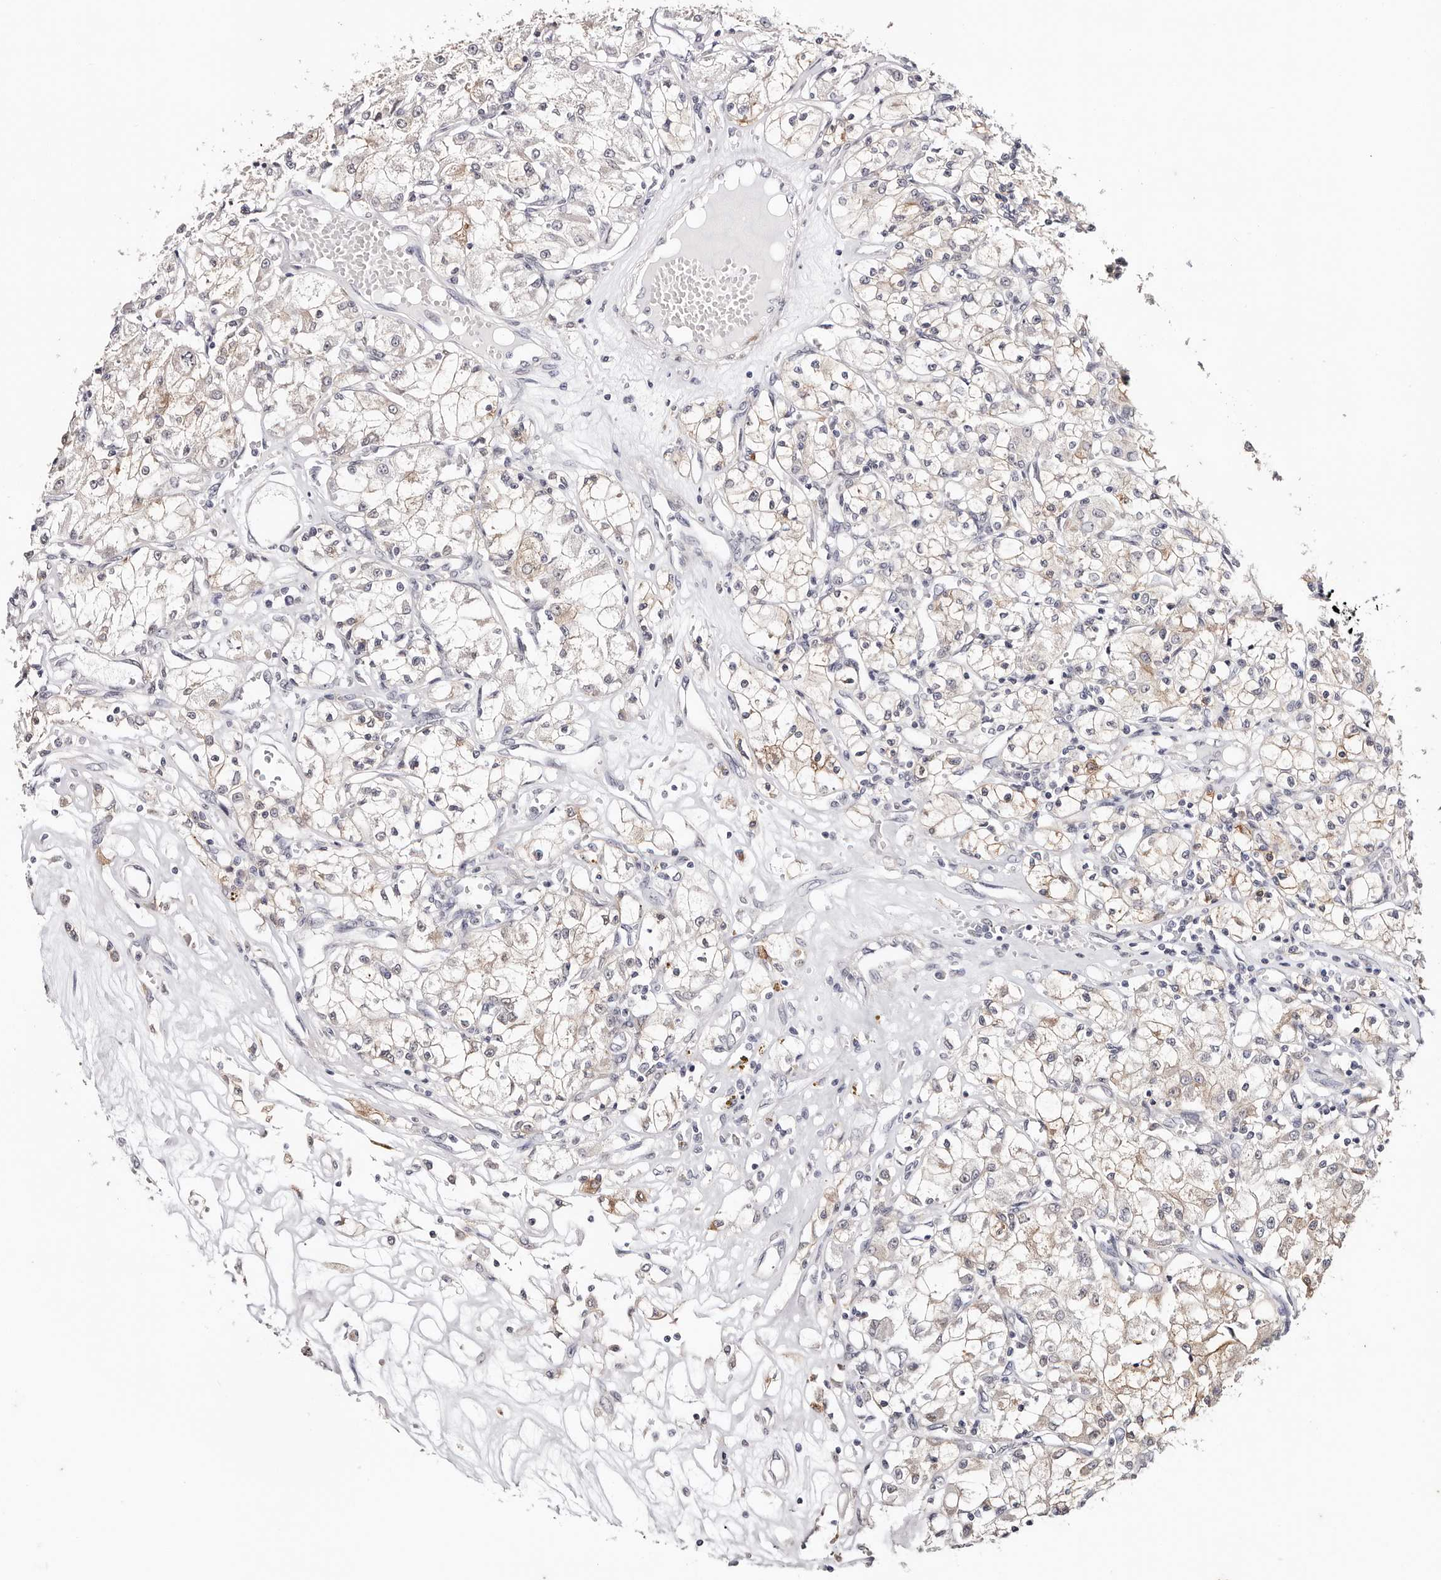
{"staining": {"intensity": "weak", "quantity": "25%-75%", "location": "cytoplasmic/membranous"}, "tissue": "renal cancer", "cell_type": "Tumor cells", "image_type": "cancer", "snomed": [{"axis": "morphology", "description": "Adenocarcinoma, NOS"}, {"axis": "topography", "description": "Kidney"}], "caption": "DAB (3,3'-diaminobenzidine) immunohistochemical staining of renal cancer shows weak cytoplasmic/membranous protein positivity in approximately 25%-75% of tumor cells.", "gene": "TYW3", "patient": {"sex": "female", "age": 59}}